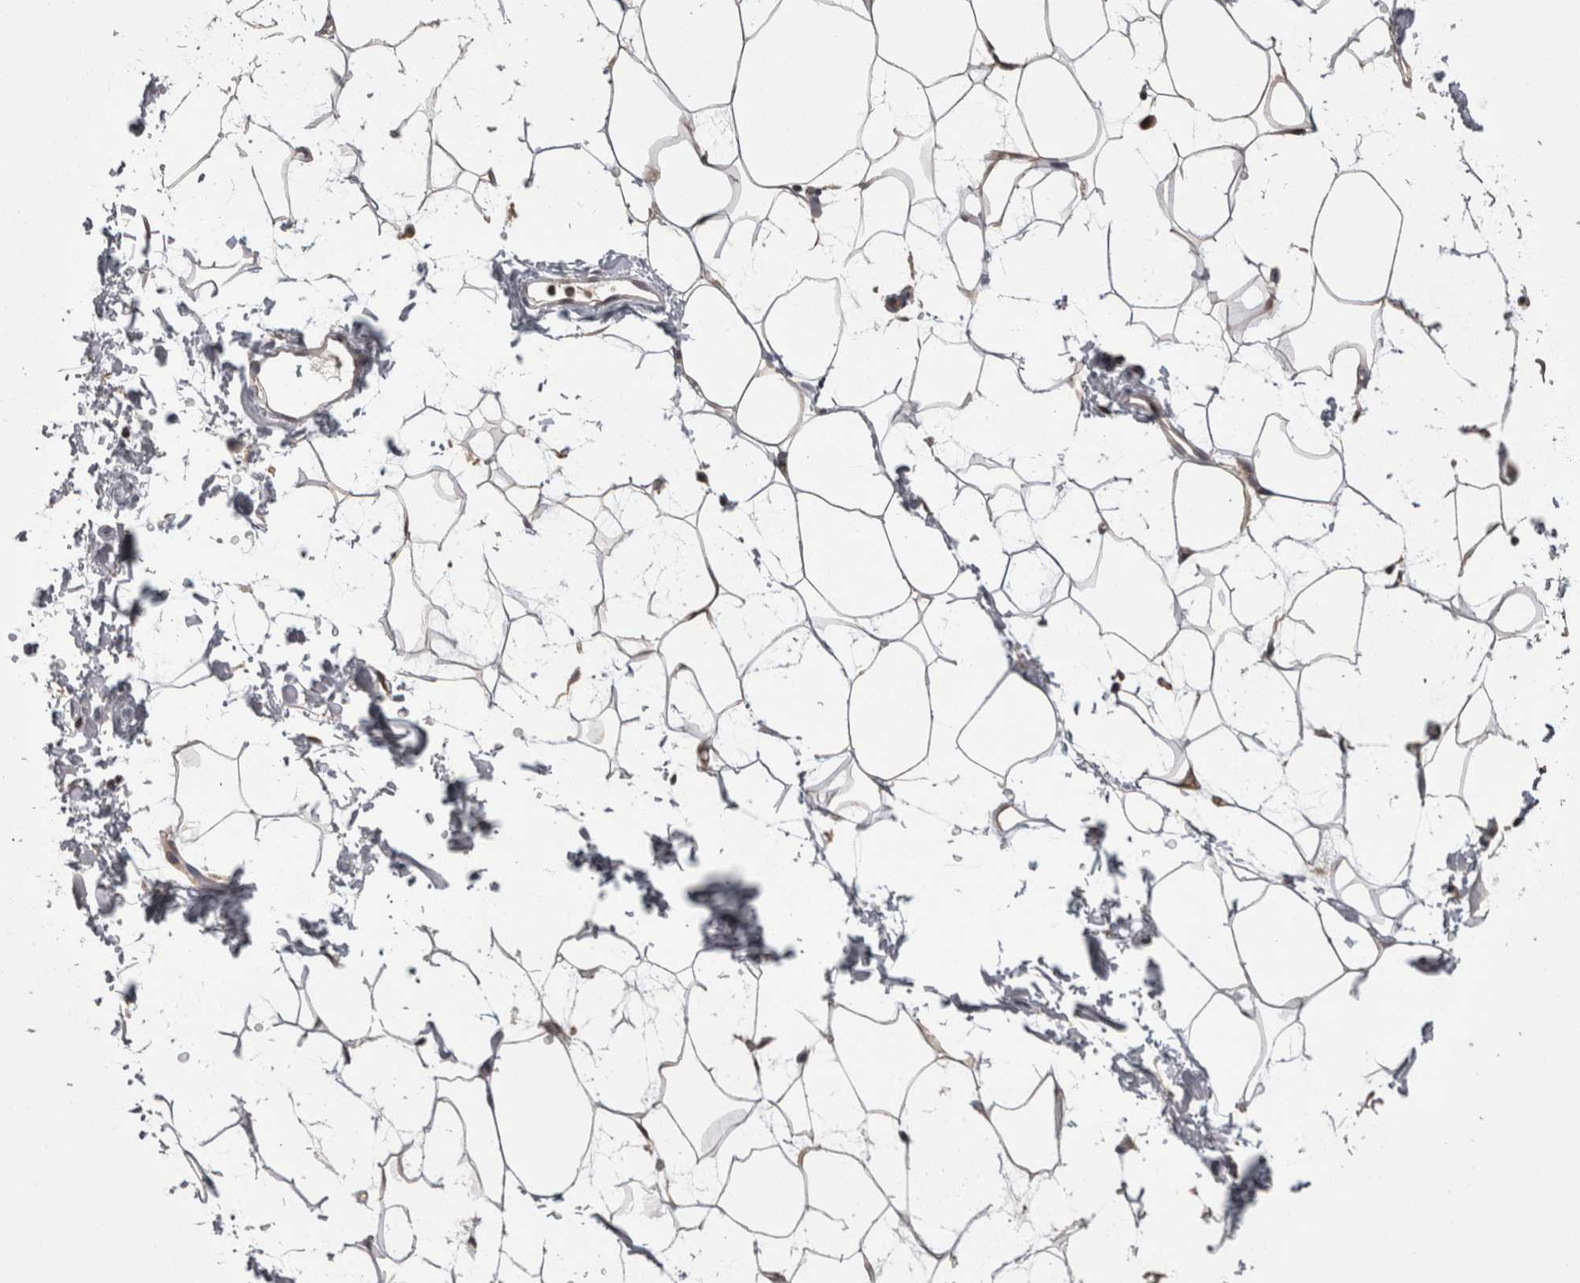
{"staining": {"intensity": "negative", "quantity": "none", "location": "none"}, "tissue": "adipose tissue", "cell_type": "Adipocytes", "image_type": "normal", "snomed": [{"axis": "morphology", "description": "Normal tissue, NOS"}, {"axis": "topography", "description": "Soft tissue"}], "caption": "Immunohistochemical staining of benign adipose tissue shows no significant staining in adipocytes. (DAB immunohistochemistry, high magnification).", "gene": "APRT", "patient": {"sex": "male", "age": 72}}